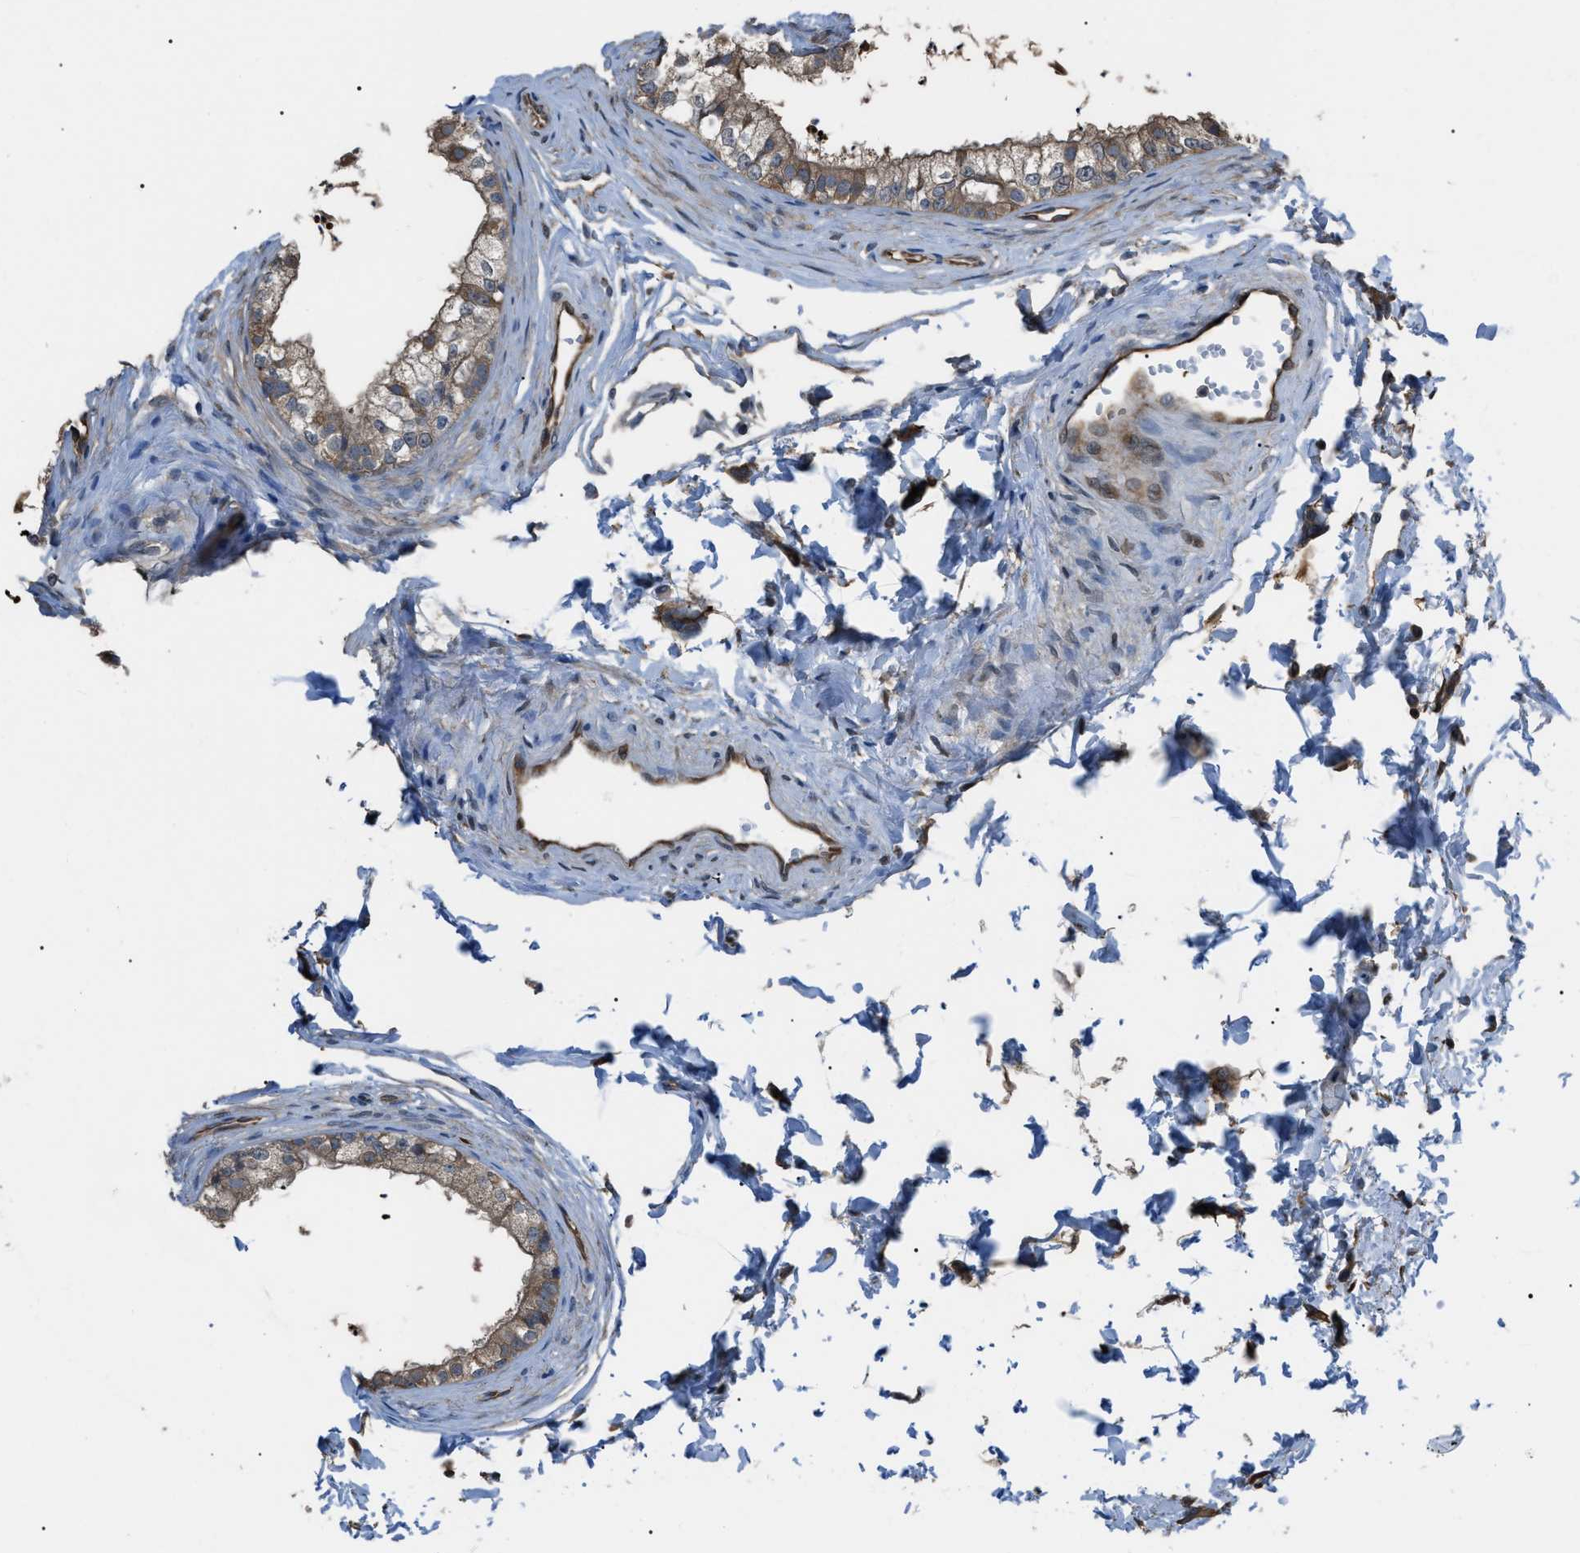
{"staining": {"intensity": "weak", "quantity": "<25%", "location": "cytoplasmic/membranous"}, "tissue": "epididymis", "cell_type": "Glandular cells", "image_type": "normal", "snomed": [{"axis": "morphology", "description": "Normal tissue, NOS"}, {"axis": "topography", "description": "Epididymis"}], "caption": "DAB immunohistochemical staining of unremarkable human epididymis exhibits no significant staining in glandular cells. Brightfield microscopy of immunohistochemistry (IHC) stained with DAB (3,3'-diaminobenzidine) (brown) and hematoxylin (blue), captured at high magnification.", "gene": "PDCD5", "patient": {"sex": "male", "age": 56}}